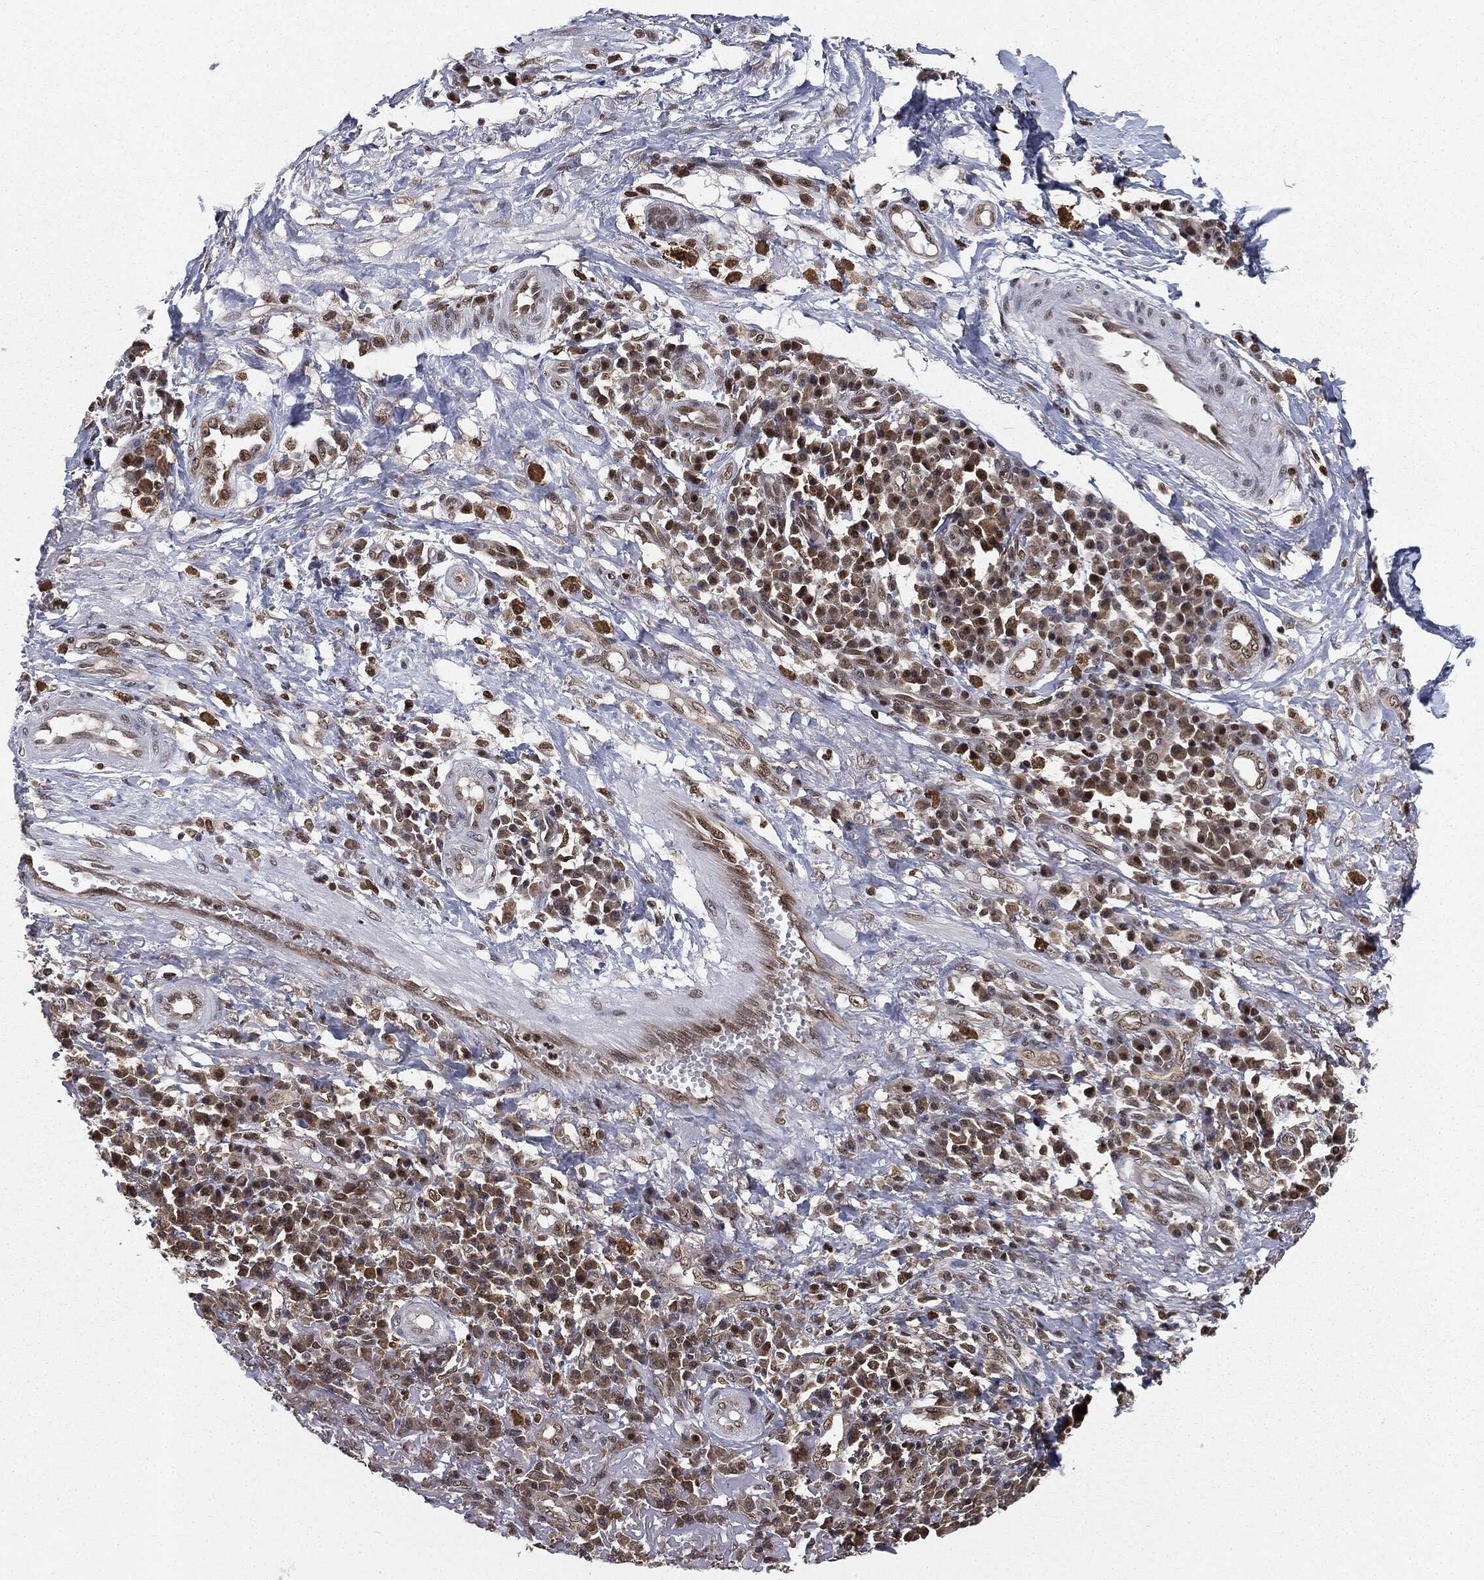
{"staining": {"intensity": "moderate", "quantity": "<25%", "location": "nuclear"}, "tissue": "skin cancer", "cell_type": "Tumor cells", "image_type": "cancer", "snomed": [{"axis": "morphology", "description": "Squamous cell carcinoma, NOS"}, {"axis": "topography", "description": "Skin"}], "caption": "High-power microscopy captured an immunohistochemistry image of skin cancer, revealing moderate nuclear positivity in about <25% of tumor cells. (DAB IHC with brightfield microscopy, high magnification).", "gene": "TBC1D22A", "patient": {"sex": "male", "age": 92}}